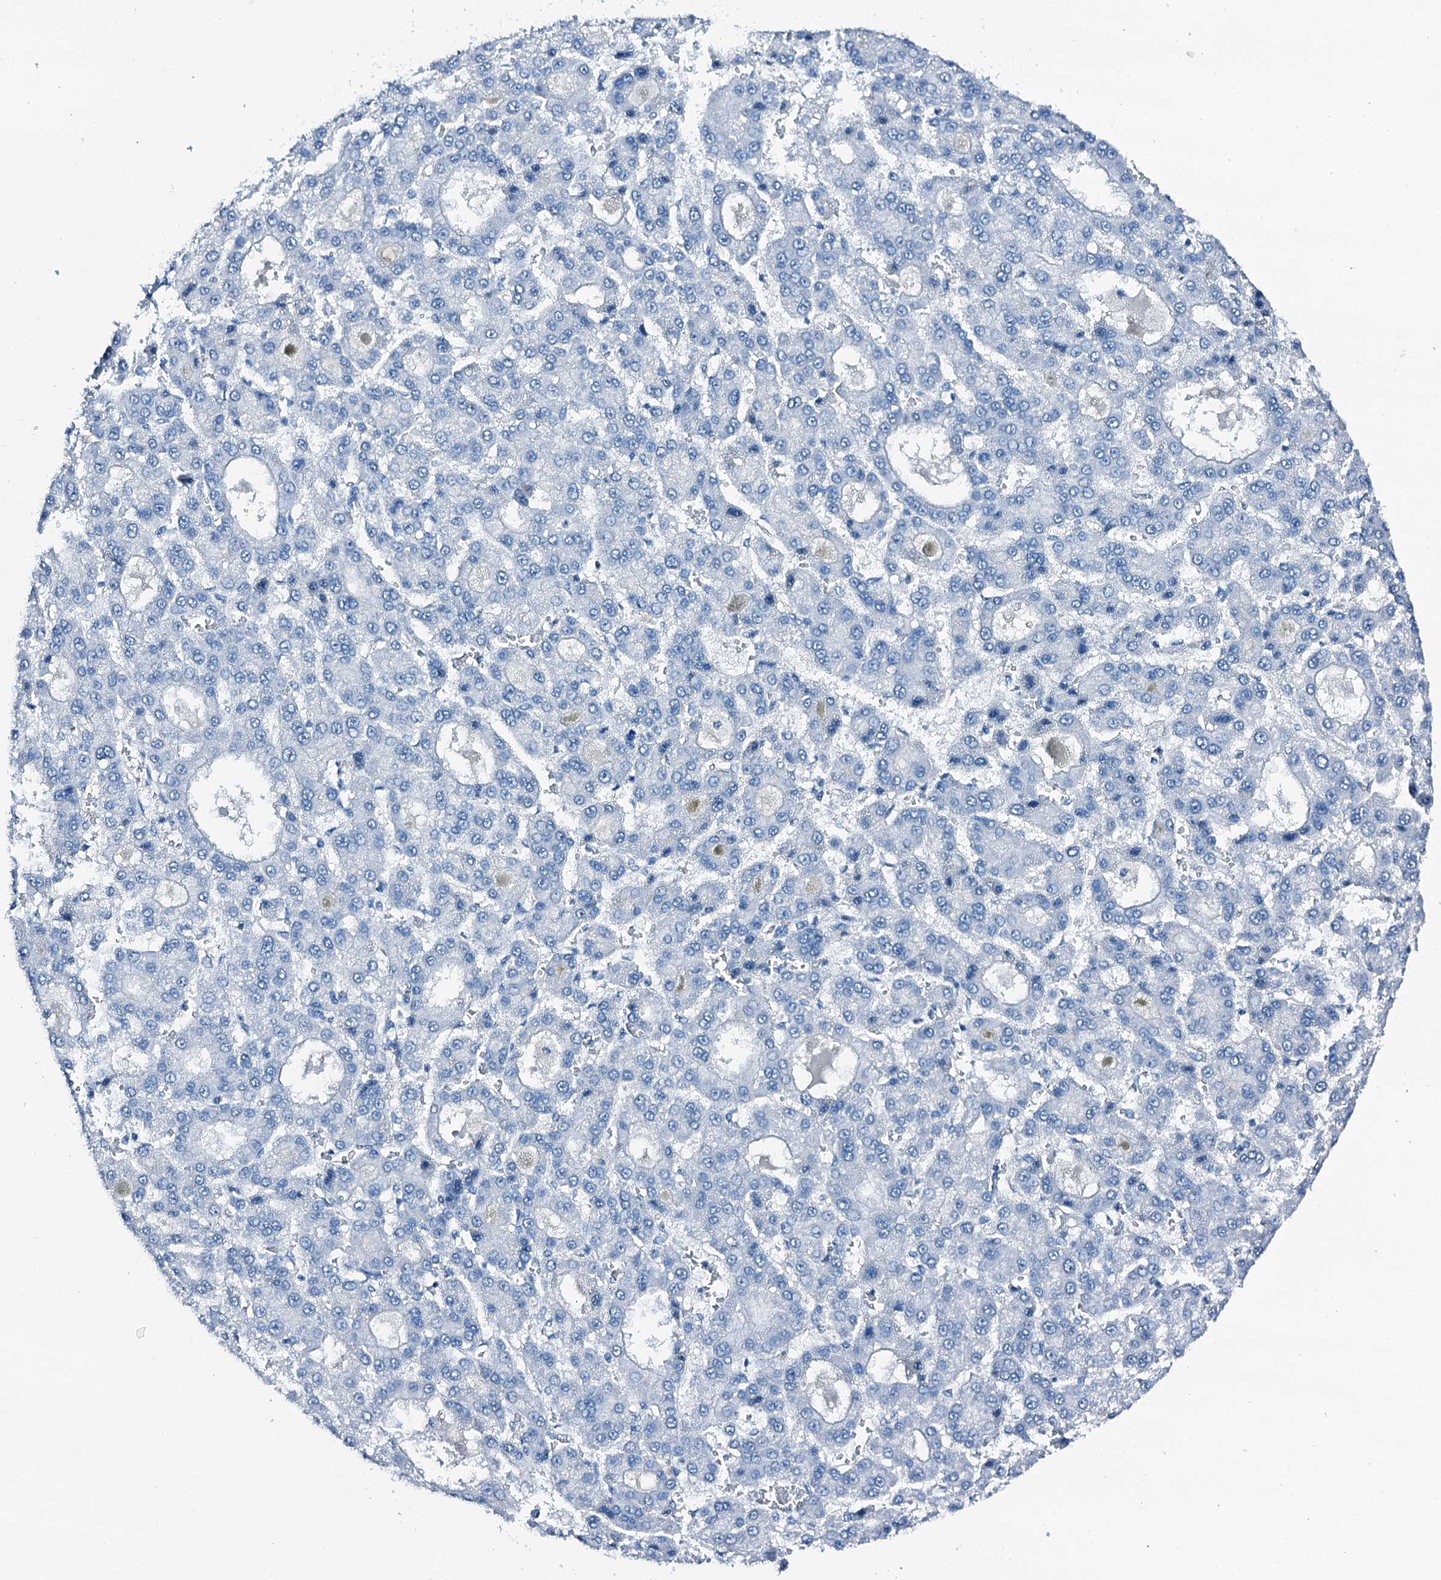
{"staining": {"intensity": "negative", "quantity": "none", "location": "none"}, "tissue": "liver cancer", "cell_type": "Tumor cells", "image_type": "cancer", "snomed": [{"axis": "morphology", "description": "Carcinoma, Hepatocellular, NOS"}, {"axis": "topography", "description": "Liver"}], "caption": "This histopathology image is of liver hepatocellular carcinoma stained with immunohistochemistry (IHC) to label a protein in brown with the nuclei are counter-stained blue. There is no staining in tumor cells.", "gene": "PTH", "patient": {"sex": "male", "age": 70}}